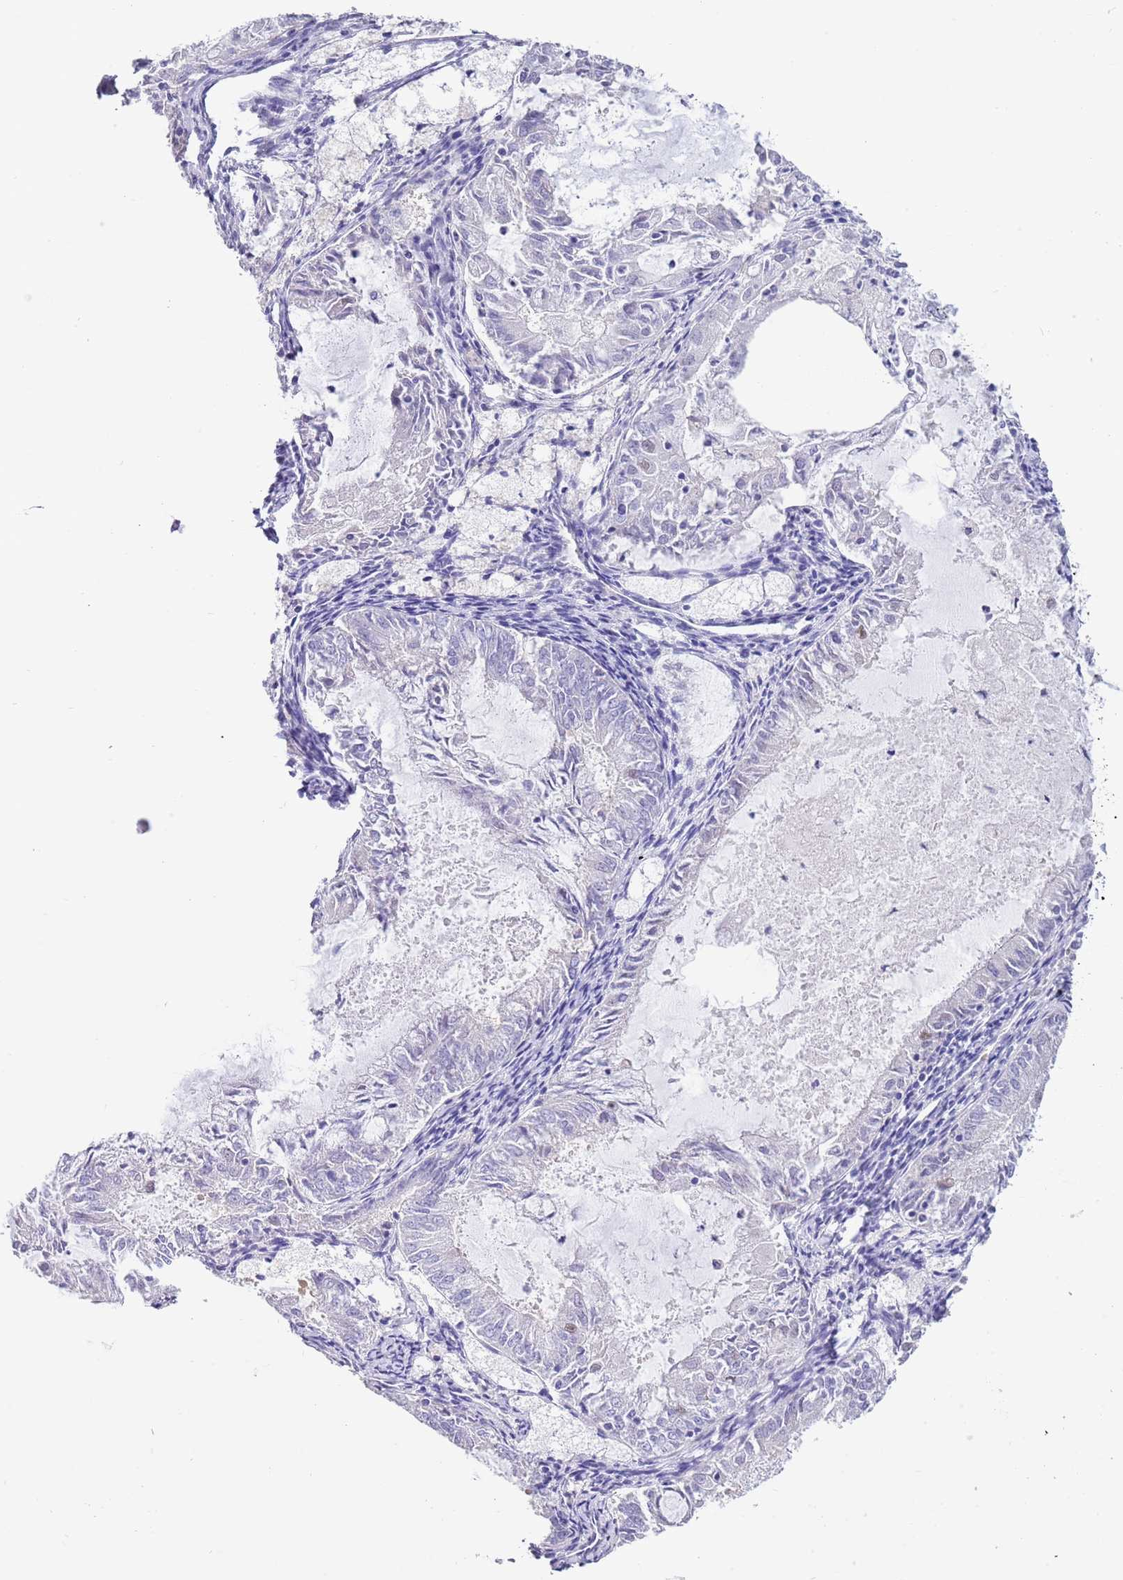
{"staining": {"intensity": "moderate", "quantity": "<25%", "location": "nuclear"}, "tissue": "endometrial cancer", "cell_type": "Tumor cells", "image_type": "cancer", "snomed": [{"axis": "morphology", "description": "Adenocarcinoma, NOS"}, {"axis": "topography", "description": "Endometrium"}], "caption": "High-magnification brightfield microscopy of endometrial adenocarcinoma stained with DAB (brown) and counterstained with hematoxylin (blue). tumor cells exhibit moderate nuclear positivity is present in about<25% of cells.", "gene": "PPP1R17", "patient": {"sex": "female", "age": 57}}